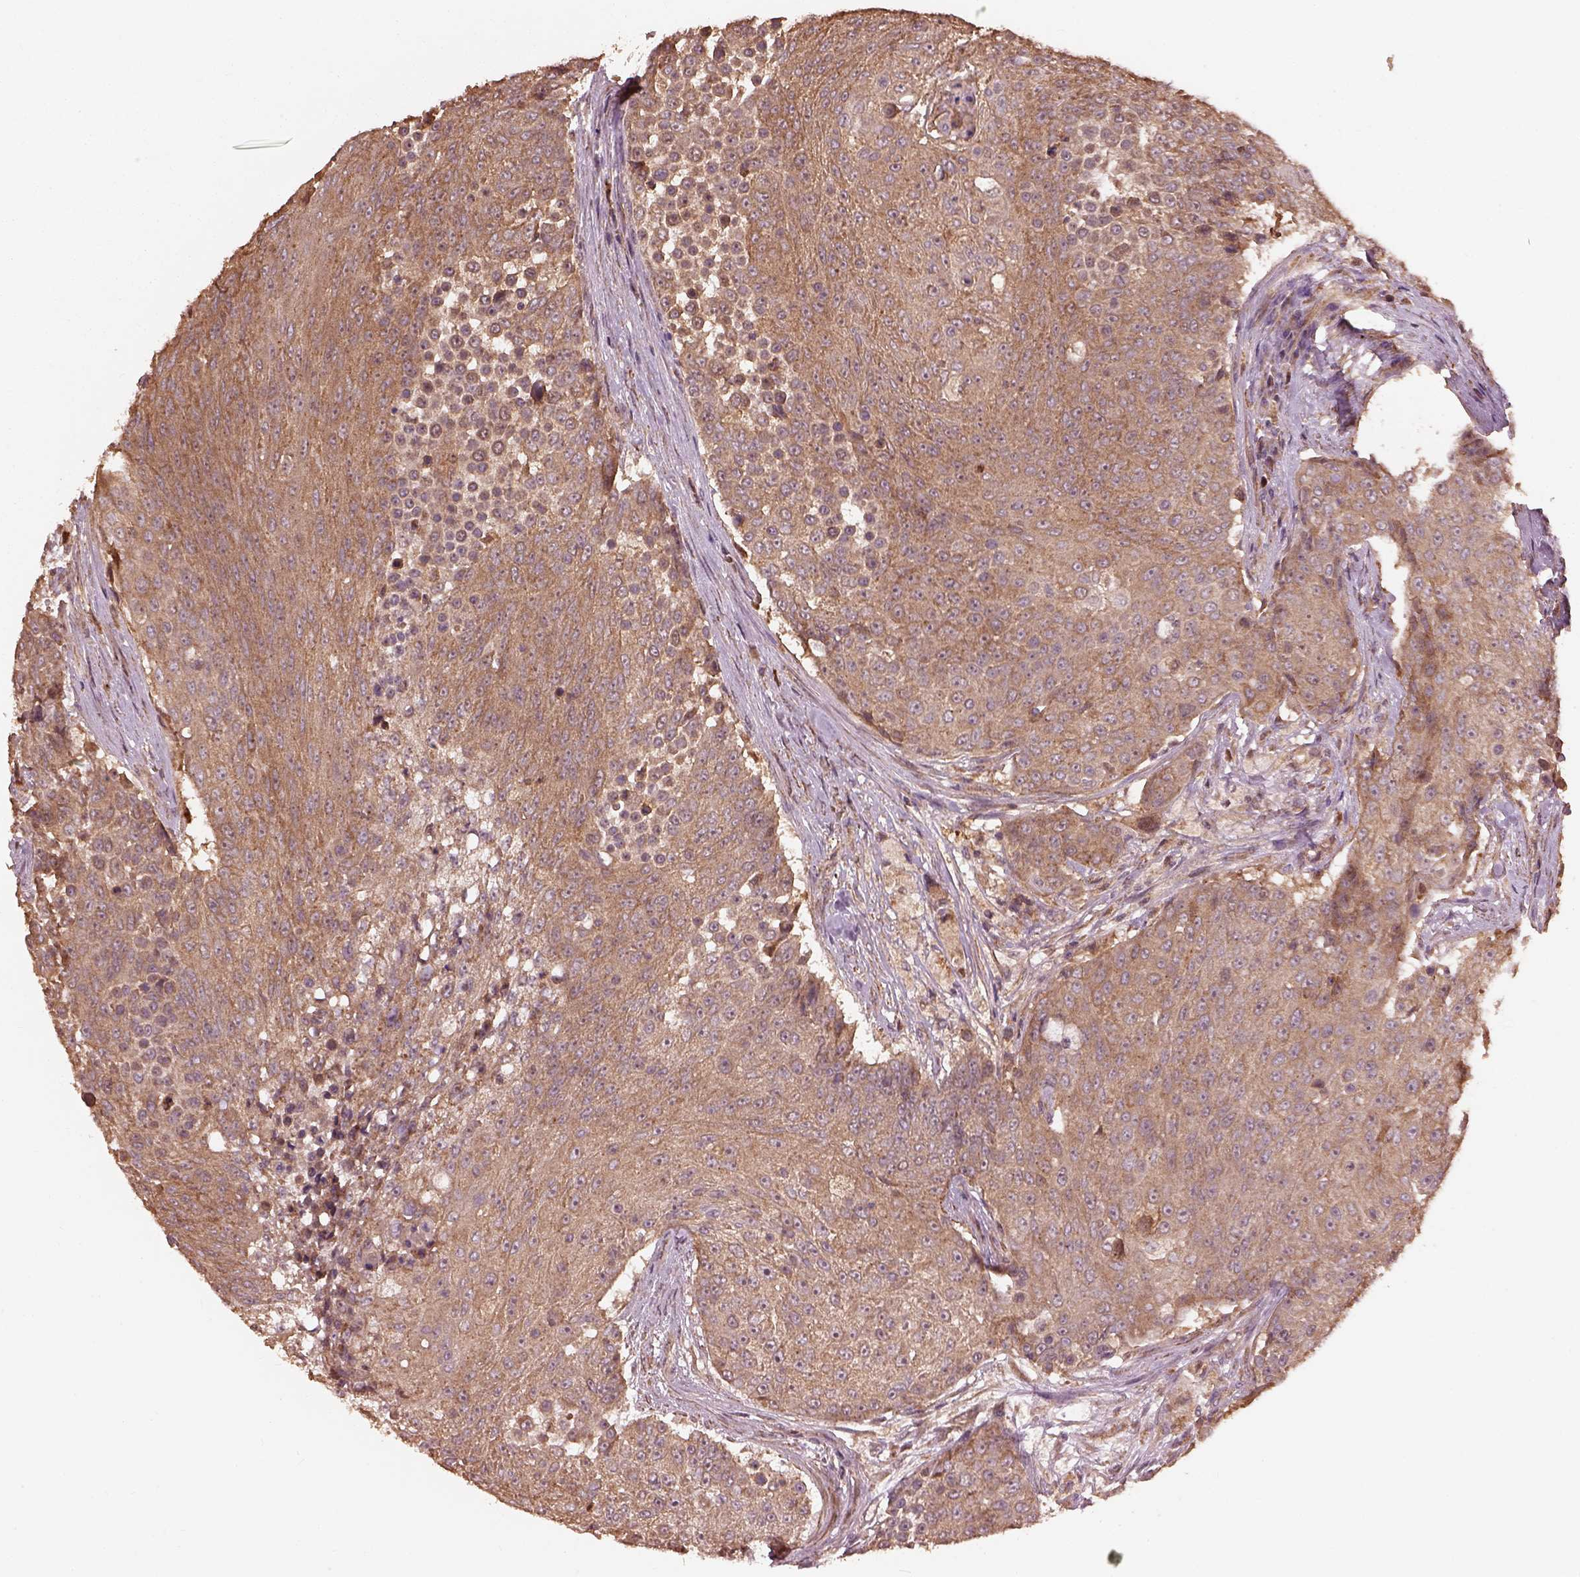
{"staining": {"intensity": "moderate", "quantity": ">75%", "location": "cytoplasmic/membranous"}, "tissue": "urothelial cancer", "cell_type": "Tumor cells", "image_type": "cancer", "snomed": [{"axis": "morphology", "description": "Urothelial carcinoma, High grade"}, {"axis": "topography", "description": "Urinary bladder"}], "caption": "The histopathology image displays staining of high-grade urothelial carcinoma, revealing moderate cytoplasmic/membranous protein positivity (brown color) within tumor cells.", "gene": "METTL4", "patient": {"sex": "female", "age": 63}}